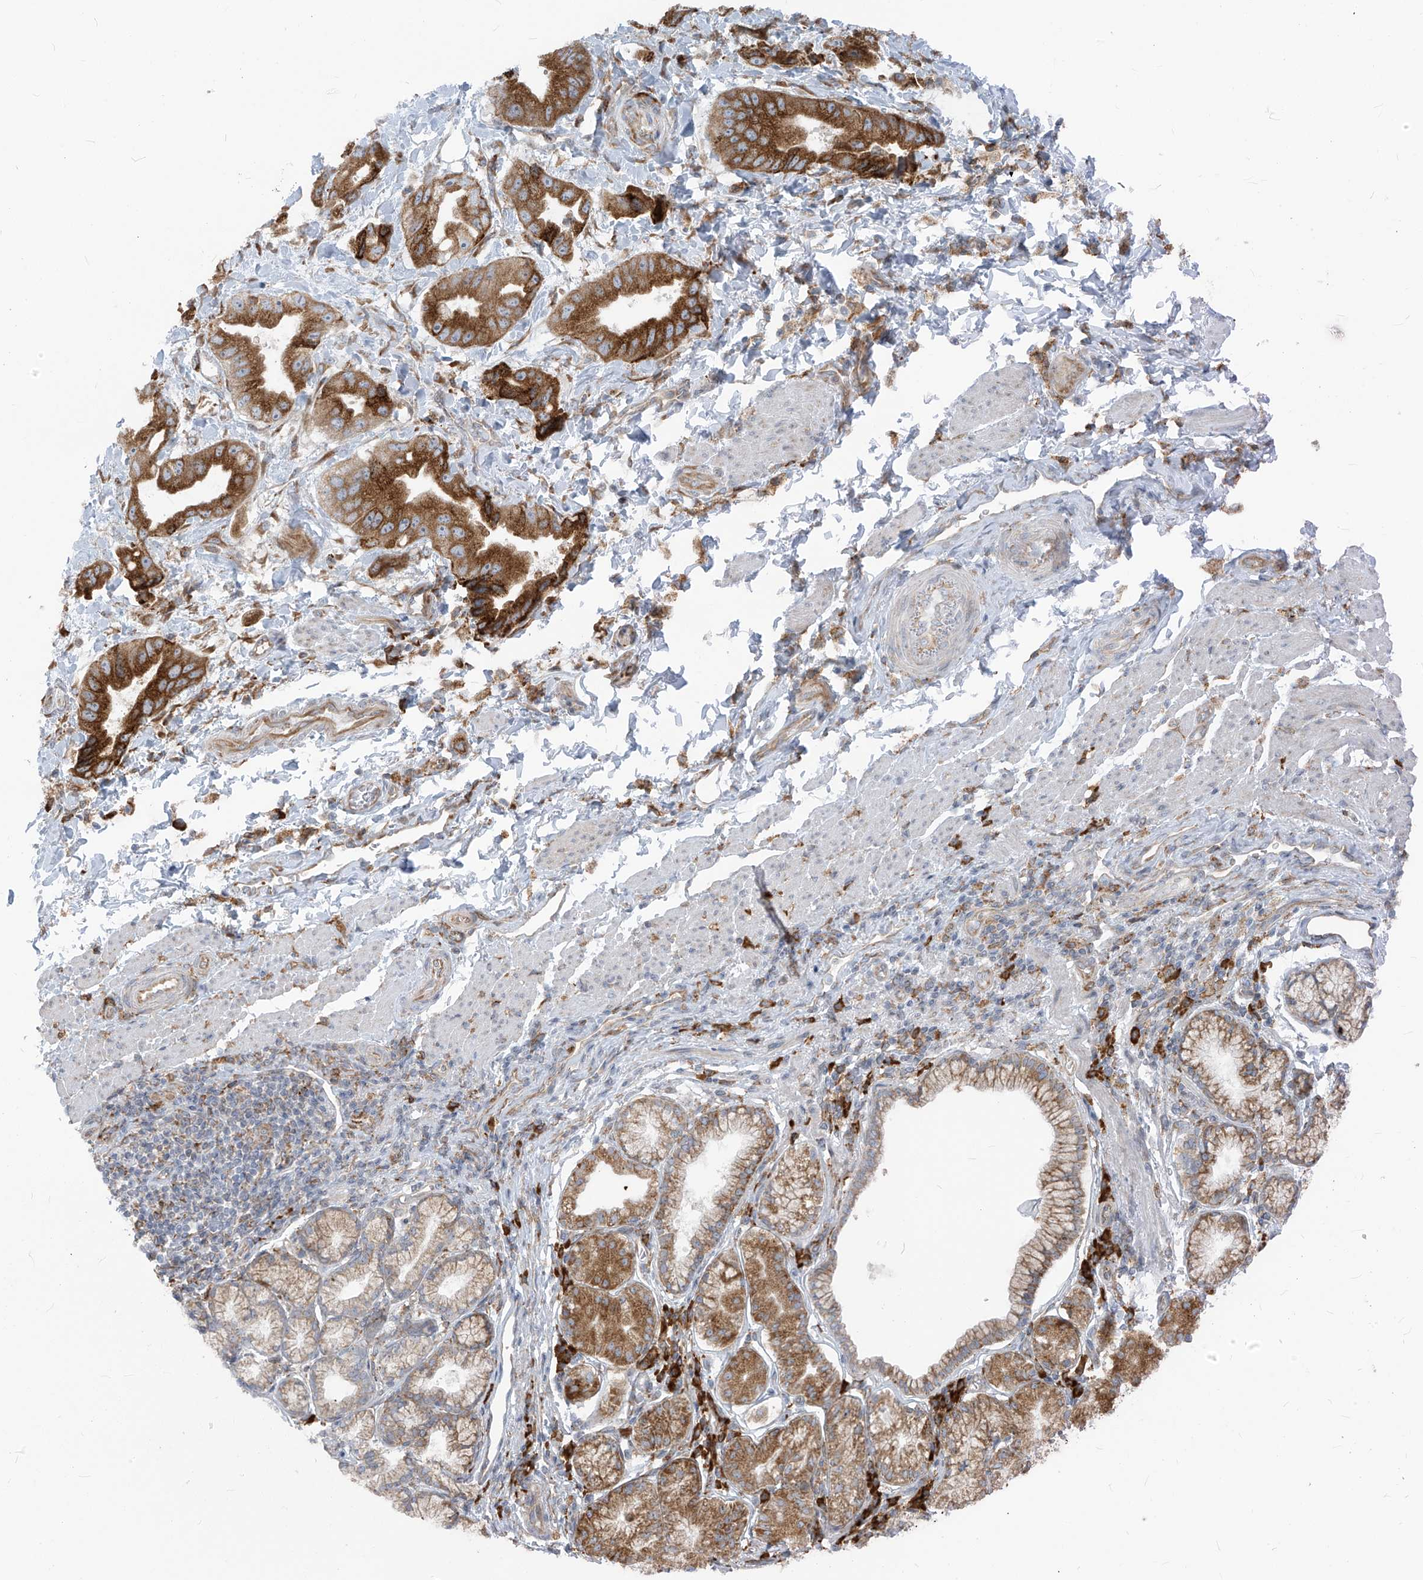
{"staining": {"intensity": "strong", "quantity": ">75%", "location": "cytoplasmic/membranous"}, "tissue": "stomach cancer", "cell_type": "Tumor cells", "image_type": "cancer", "snomed": [{"axis": "morphology", "description": "Adenocarcinoma, NOS"}, {"axis": "topography", "description": "Stomach"}], "caption": "DAB (3,3'-diaminobenzidine) immunohistochemical staining of human stomach adenocarcinoma displays strong cytoplasmic/membranous protein expression in about >75% of tumor cells. (Stains: DAB in brown, nuclei in blue, Microscopy: brightfield microscopy at high magnification).", "gene": "KATNIP", "patient": {"sex": "male", "age": 62}}